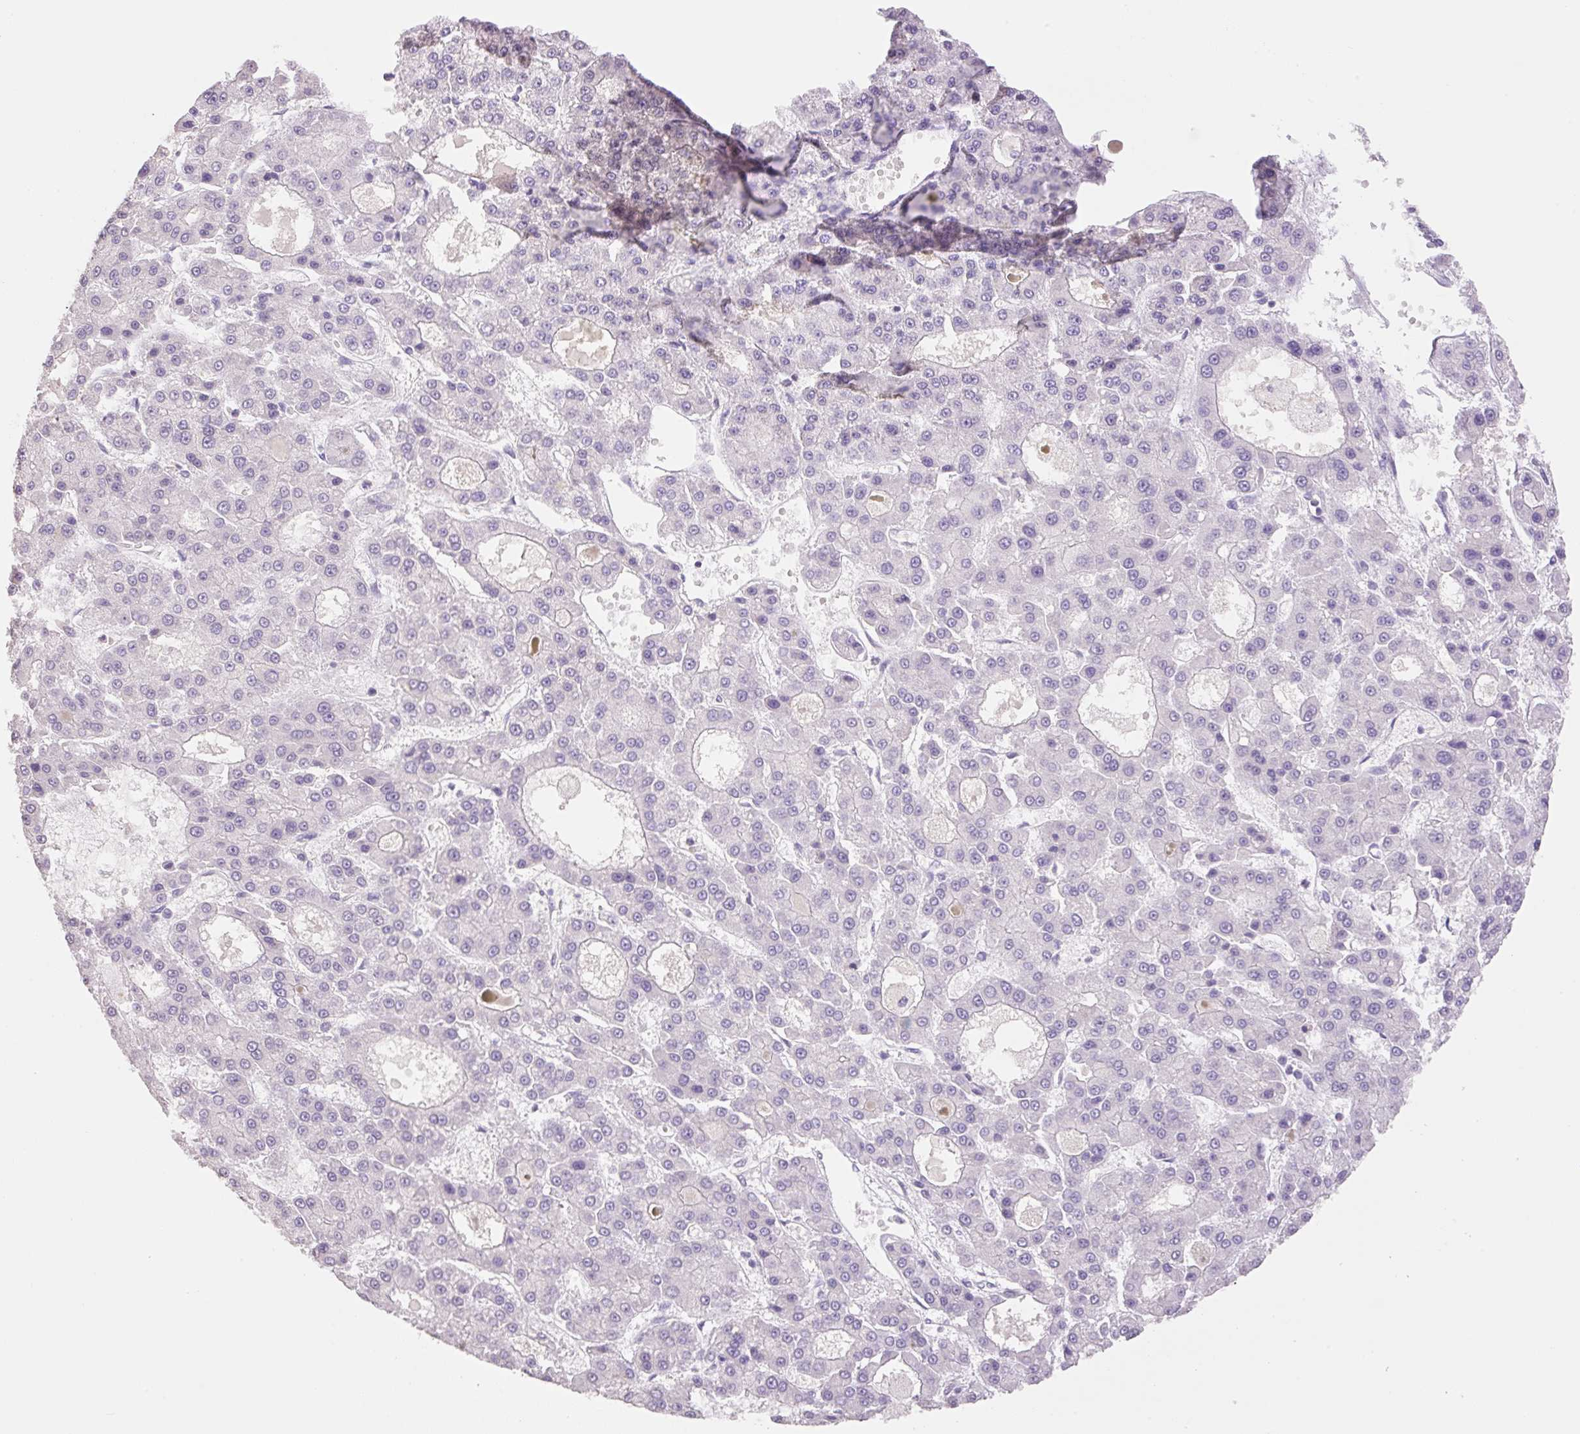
{"staining": {"intensity": "negative", "quantity": "none", "location": "none"}, "tissue": "liver cancer", "cell_type": "Tumor cells", "image_type": "cancer", "snomed": [{"axis": "morphology", "description": "Carcinoma, Hepatocellular, NOS"}, {"axis": "topography", "description": "Liver"}], "caption": "Immunohistochemistry (IHC) of liver cancer (hepatocellular carcinoma) exhibits no positivity in tumor cells.", "gene": "HCRTR2", "patient": {"sex": "male", "age": 70}}